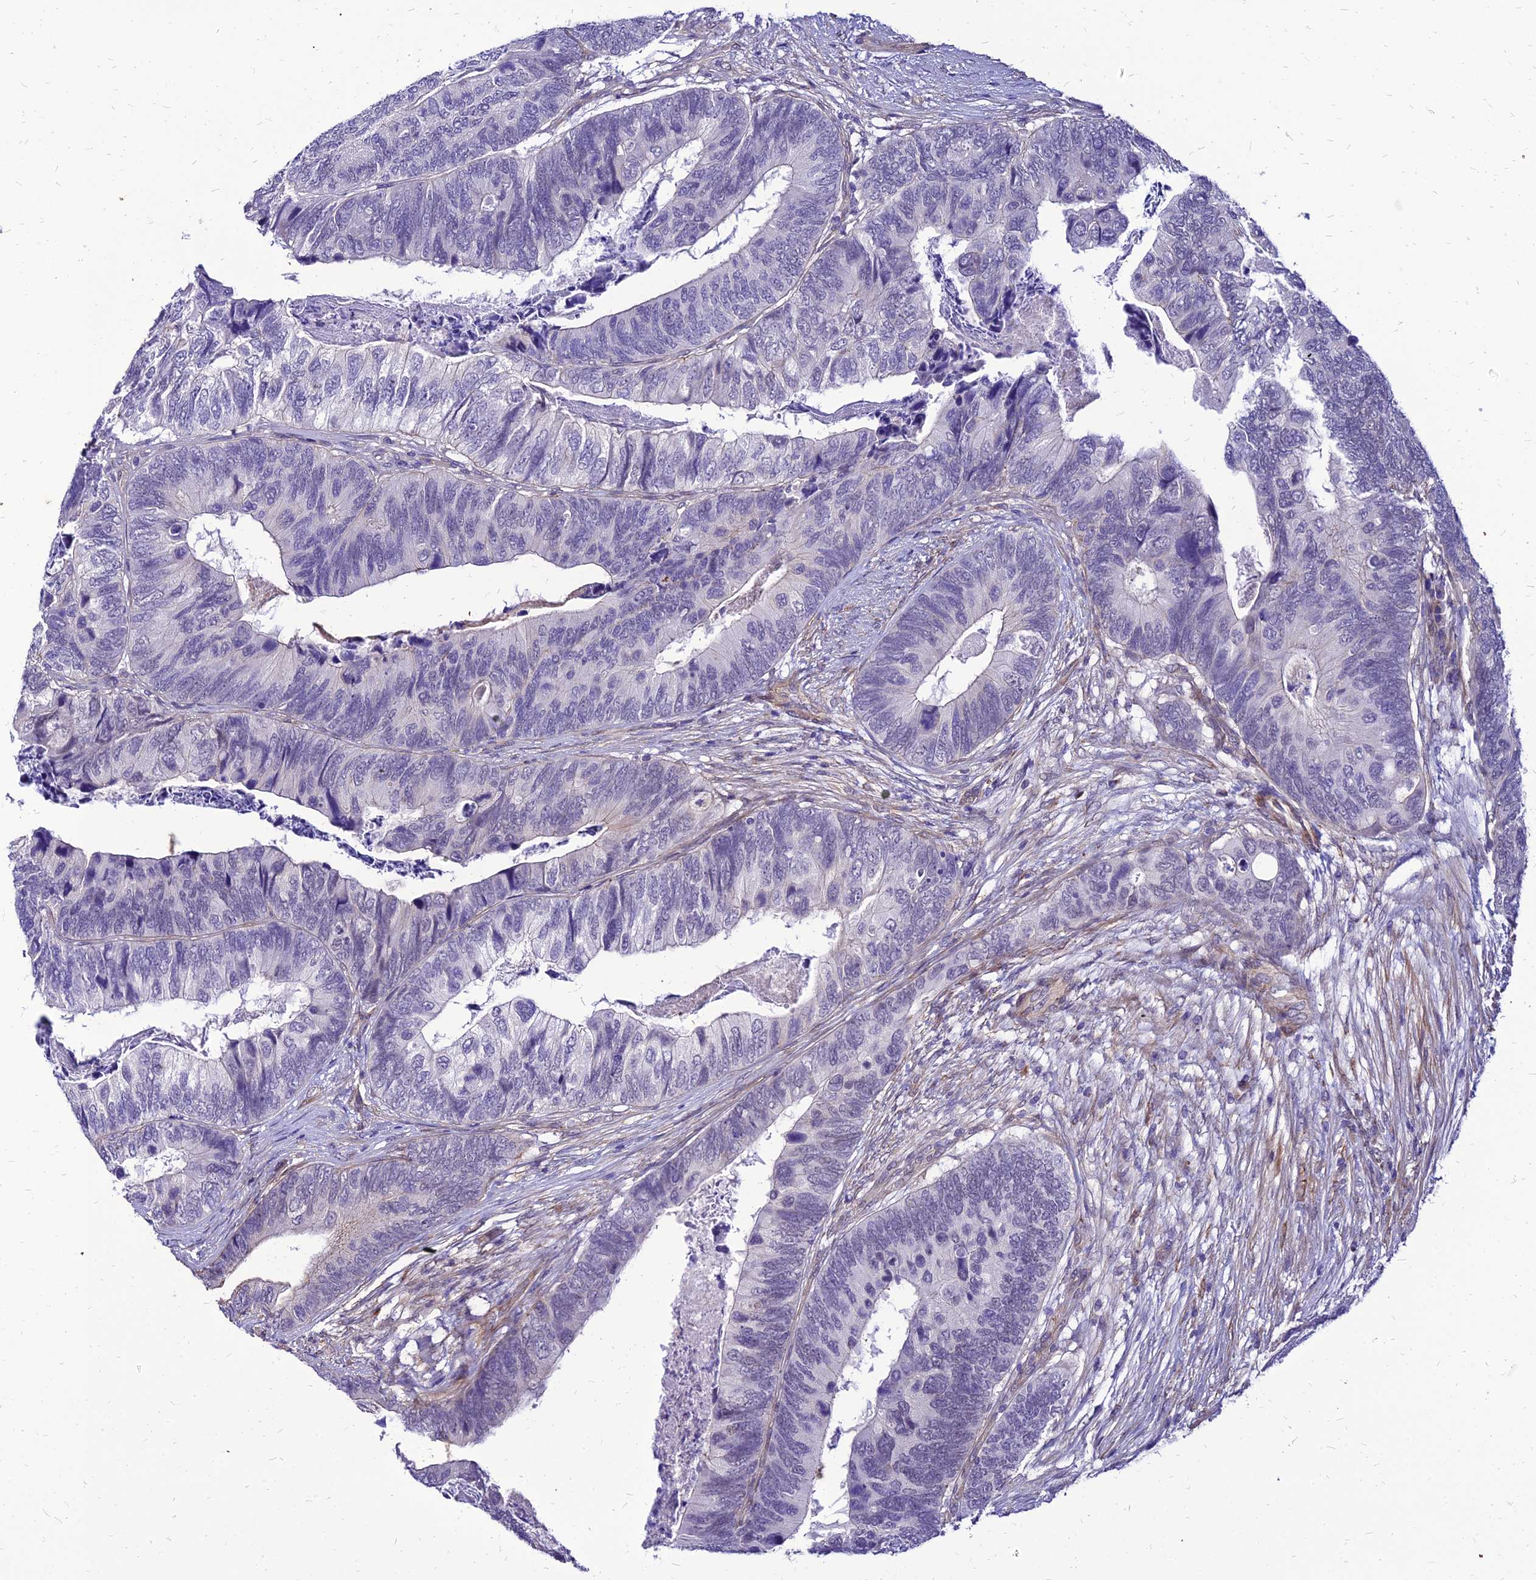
{"staining": {"intensity": "negative", "quantity": "none", "location": "none"}, "tissue": "colorectal cancer", "cell_type": "Tumor cells", "image_type": "cancer", "snomed": [{"axis": "morphology", "description": "Adenocarcinoma, NOS"}, {"axis": "topography", "description": "Colon"}], "caption": "IHC of adenocarcinoma (colorectal) displays no staining in tumor cells. The staining is performed using DAB (3,3'-diaminobenzidine) brown chromogen with nuclei counter-stained in using hematoxylin.", "gene": "YEATS2", "patient": {"sex": "female", "age": 67}}